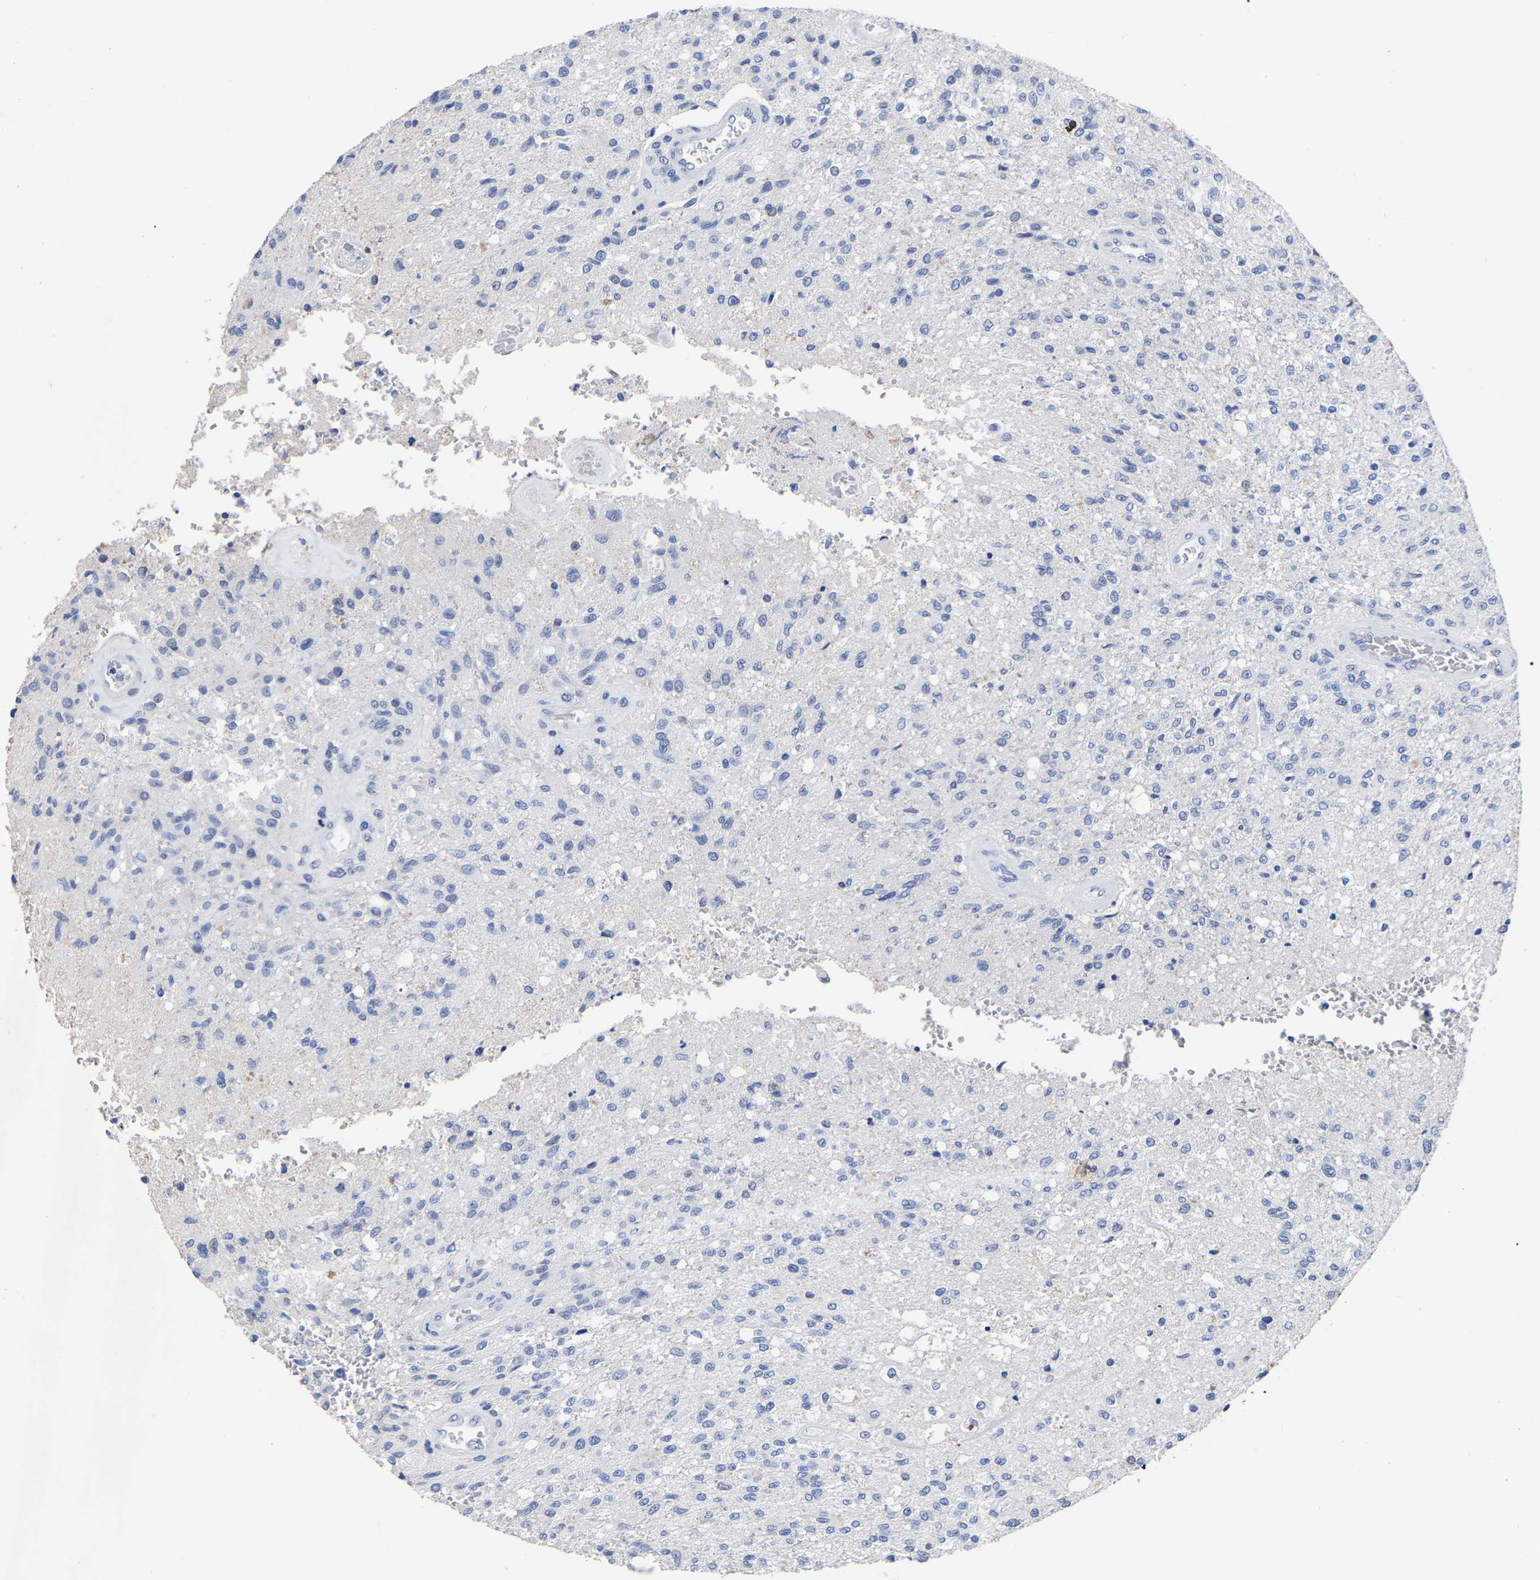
{"staining": {"intensity": "negative", "quantity": "none", "location": "none"}, "tissue": "glioma", "cell_type": "Tumor cells", "image_type": "cancer", "snomed": [{"axis": "morphology", "description": "Normal tissue, NOS"}, {"axis": "morphology", "description": "Glioma, malignant, High grade"}, {"axis": "topography", "description": "Cerebral cortex"}], "caption": "An immunohistochemistry (IHC) micrograph of glioma is shown. There is no staining in tumor cells of glioma.", "gene": "ANXA13", "patient": {"sex": "male", "age": 77}}